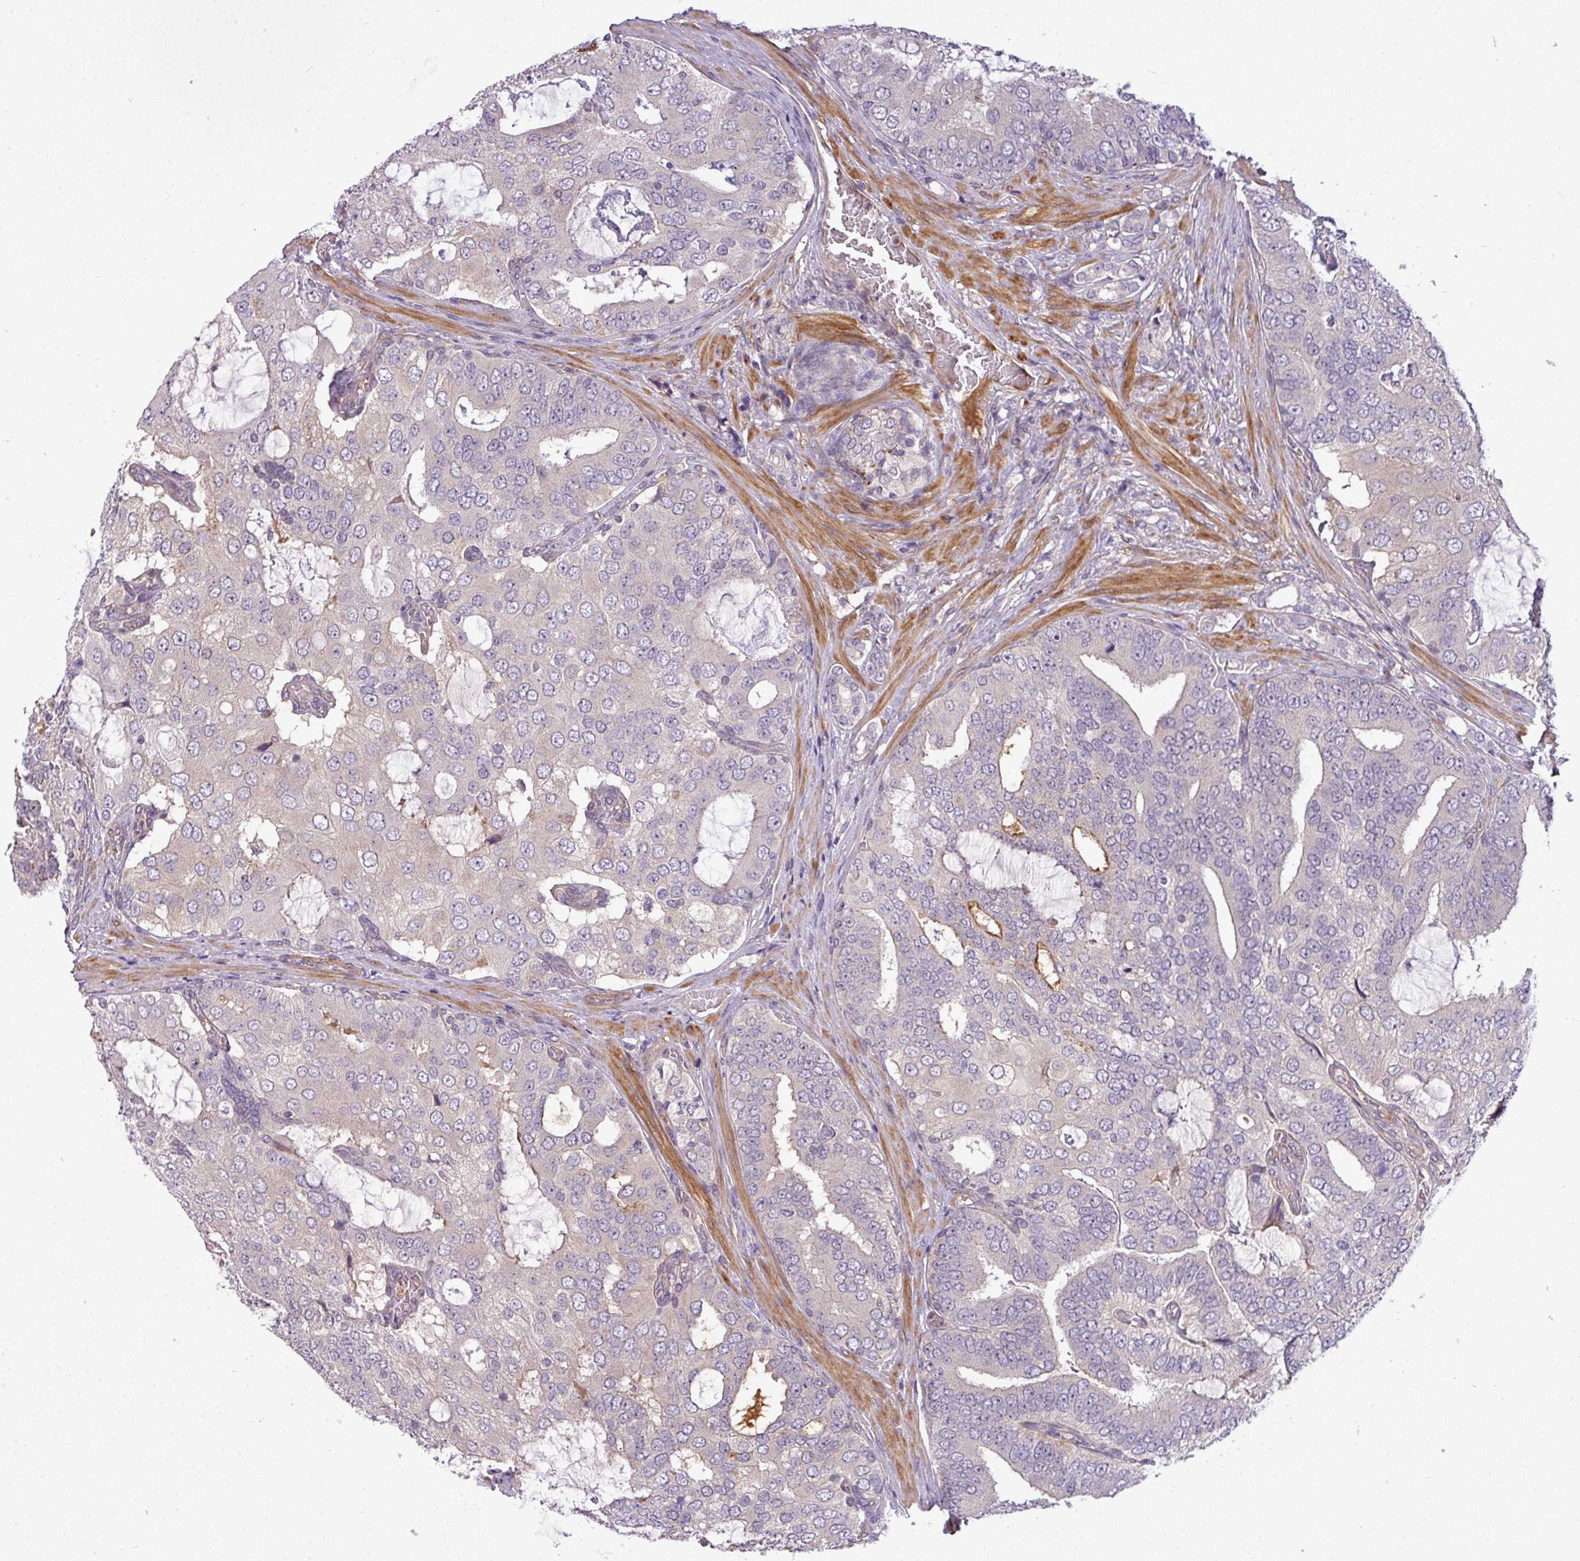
{"staining": {"intensity": "negative", "quantity": "none", "location": "none"}, "tissue": "prostate cancer", "cell_type": "Tumor cells", "image_type": "cancer", "snomed": [{"axis": "morphology", "description": "Adenocarcinoma, High grade"}, {"axis": "topography", "description": "Prostate"}], "caption": "DAB (3,3'-diaminobenzidine) immunohistochemical staining of human prostate cancer reveals no significant staining in tumor cells. (Brightfield microscopy of DAB immunohistochemistry (IHC) at high magnification).", "gene": "ZNF35", "patient": {"sex": "male", "age": 55}}